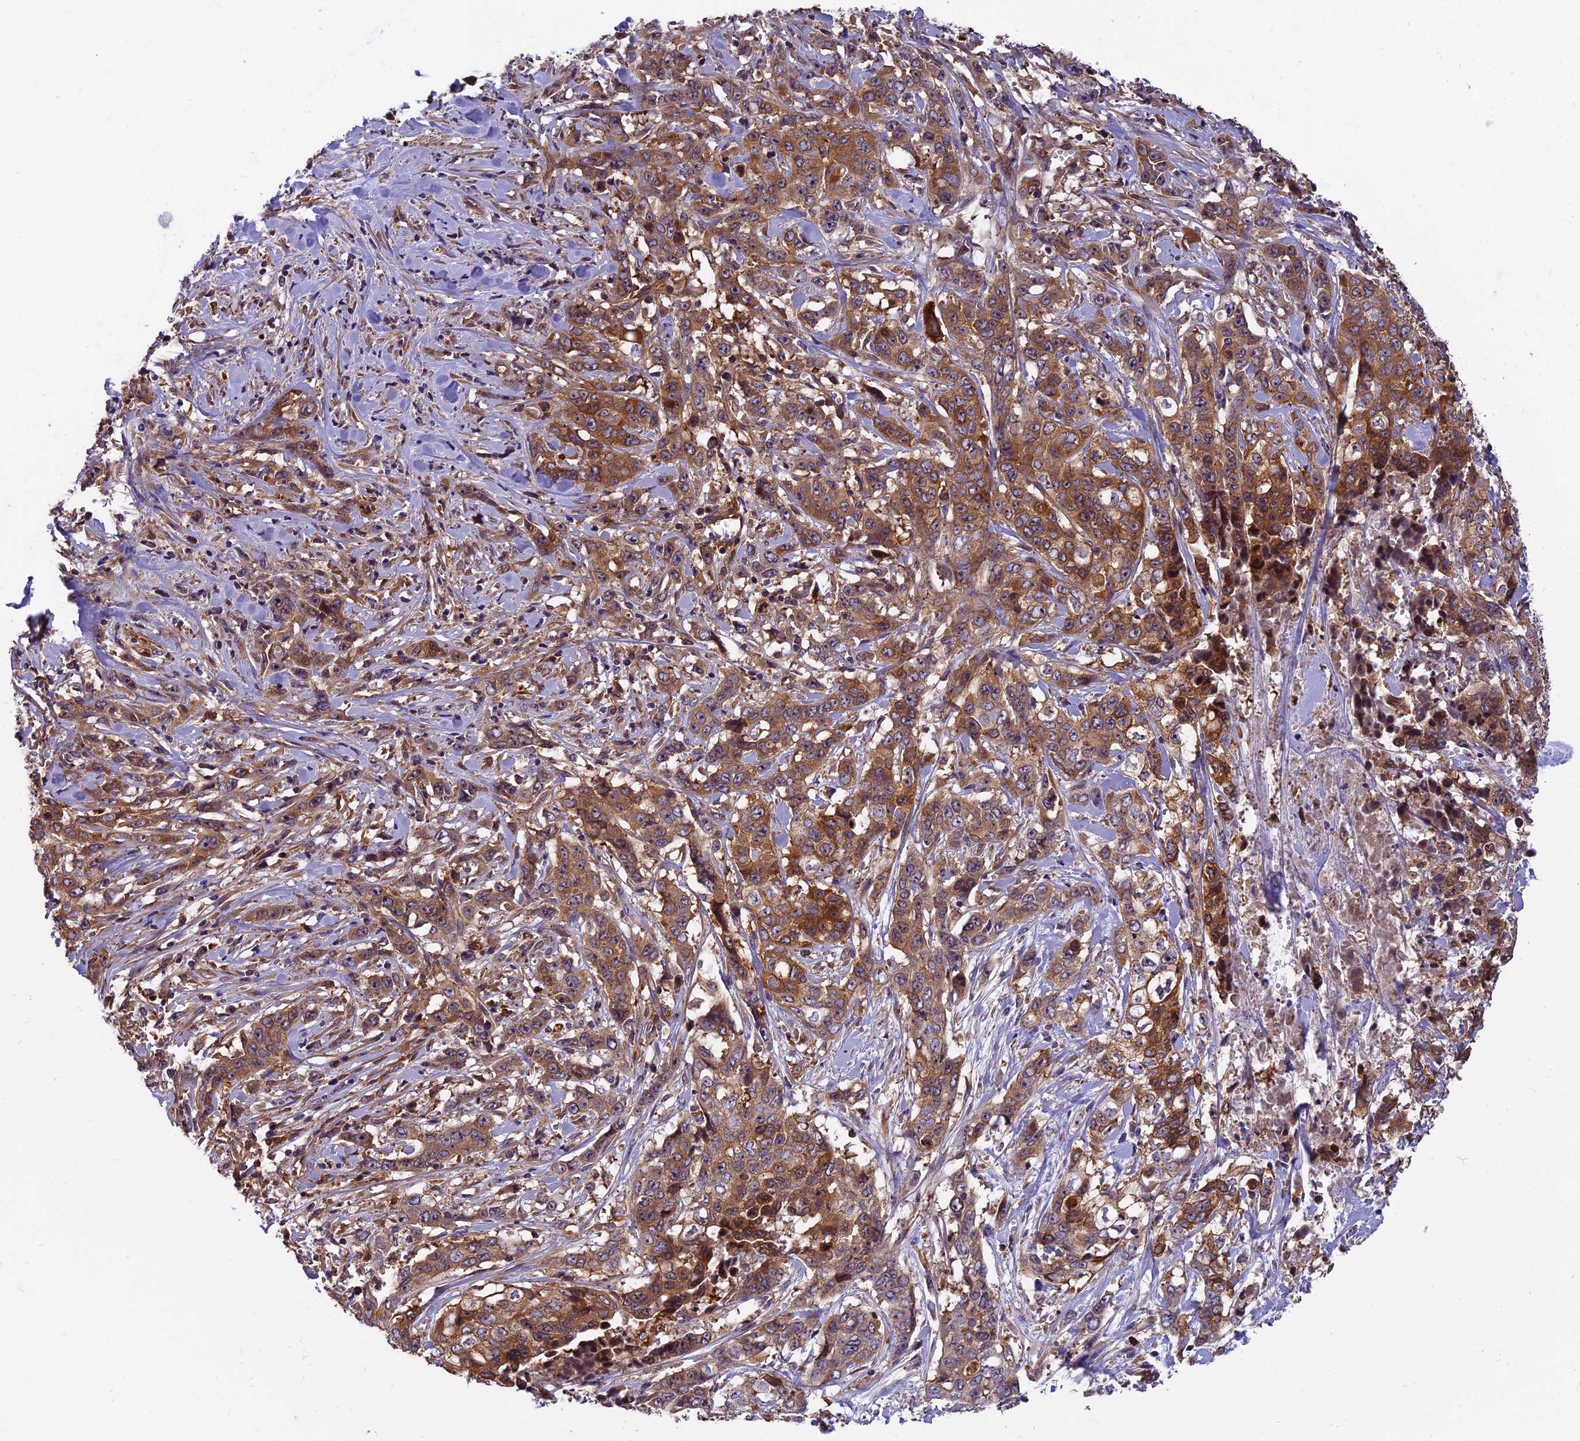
{"staining": {"intensity": "moderate", "quantity": ">75%", "location": "cytoplasmic/membranous"}, "tissue": "stomach cancer", "cell_type": "Tumor cells", "image_type": "cancer", "snomed": [{"axis": "morphology", "description": "Adenocarcinoma, NOS"}, {"axis": "topography", "description": "Stomach, upper"}], "caption": "Immunohistochemical staining of adenocarcinoma (stomach) demonstrates medium levels of moderate cytoplasmic/membranous expression in about >75% of tumor cells.", "gene": "EHBP1L1", "patient": {"sex": "male", "age": 62}}